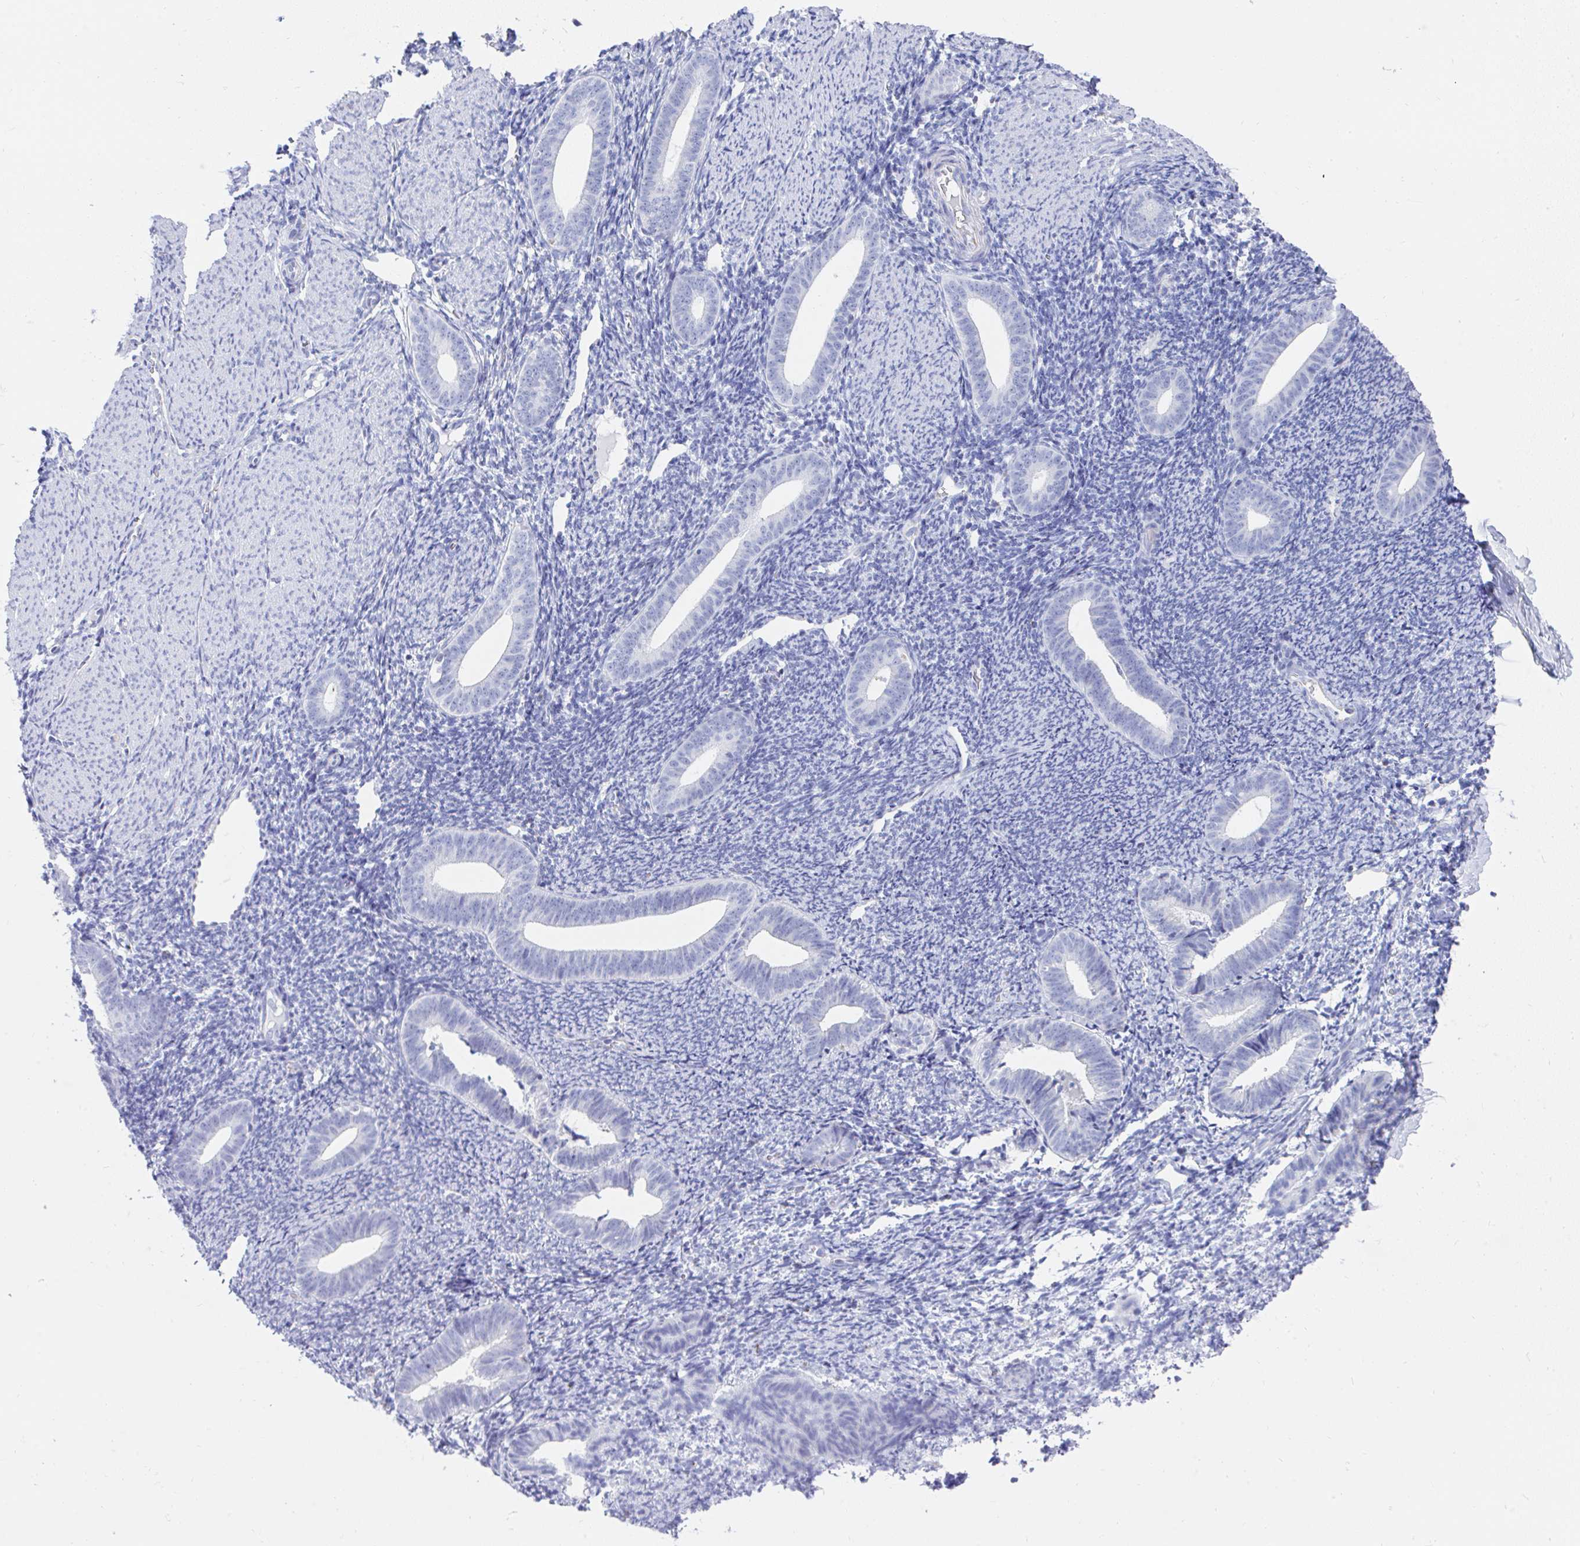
{"staining": {"intensity": "negative", "quantity": "none", "location": "none"}, "tissue": "endometrium", "cell_type": "Cells in endometrial stroma", "image_type": "normal", "snomed": [{"axis": "morphology", "description": "Normal tissue, NOS"}, {"axis": "topography", "description": "Endometrium"}], "caption": "Human endometrium stained for a protein using immunohistochemistry shows no staining in cells in endometrial stroma.", "gene": "MGAM2", "patient": {"sex": "female", "age": 39}}